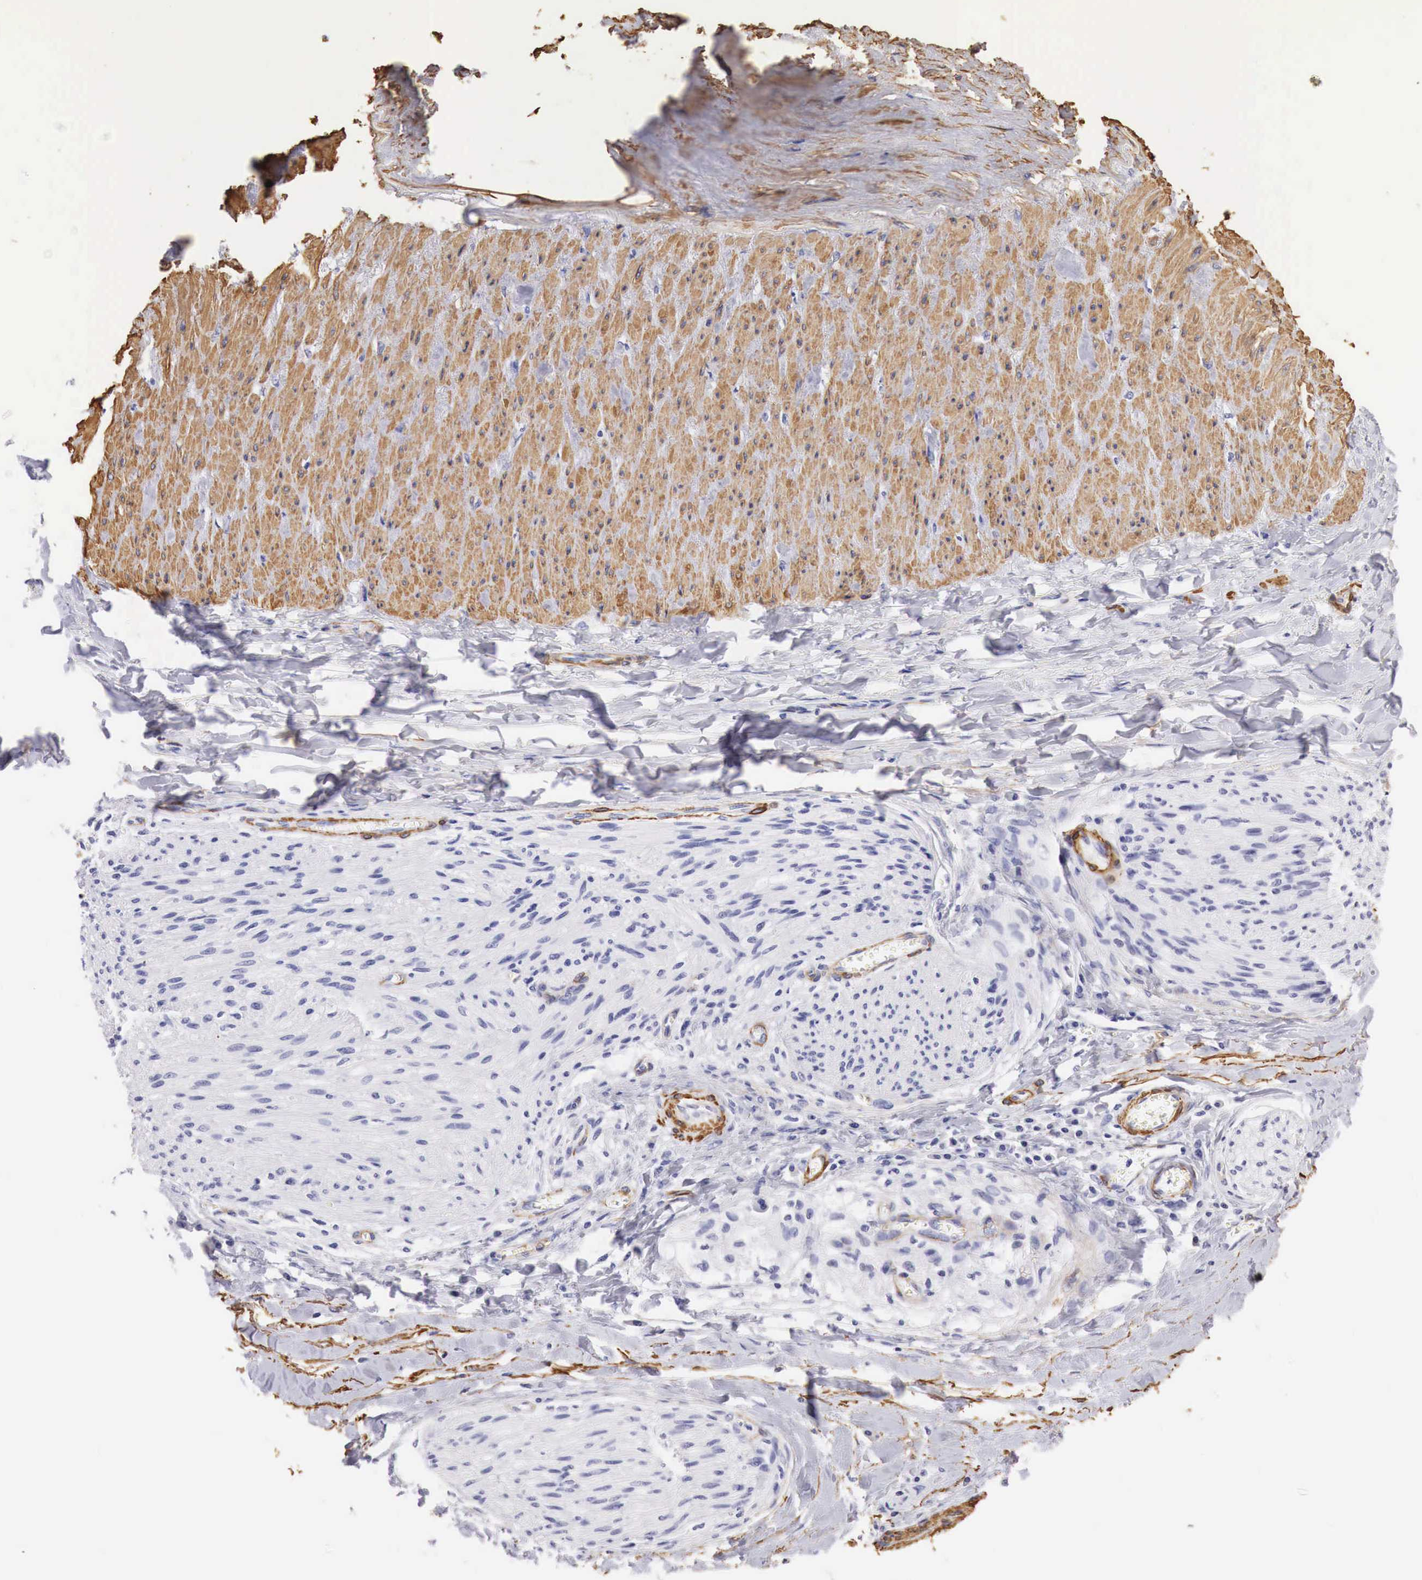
{"staining": {"intensity": "negative", "quantity": "none", "location": "none"}, "tissue": "liver cancer", "cell_type": "Tumor cells", "image_type": "cancer", "snomed": [{"axis": "morphology", "description": "Cholangiocarcinoma"}, {"axis": "topography", "description": "Liver"}], "caption": "Tumor cells are negative for brown protein staining in cholangiocarcinoma (liver).", "gene": "TPM1", "patient": {"sex": "male", "age": 57}}